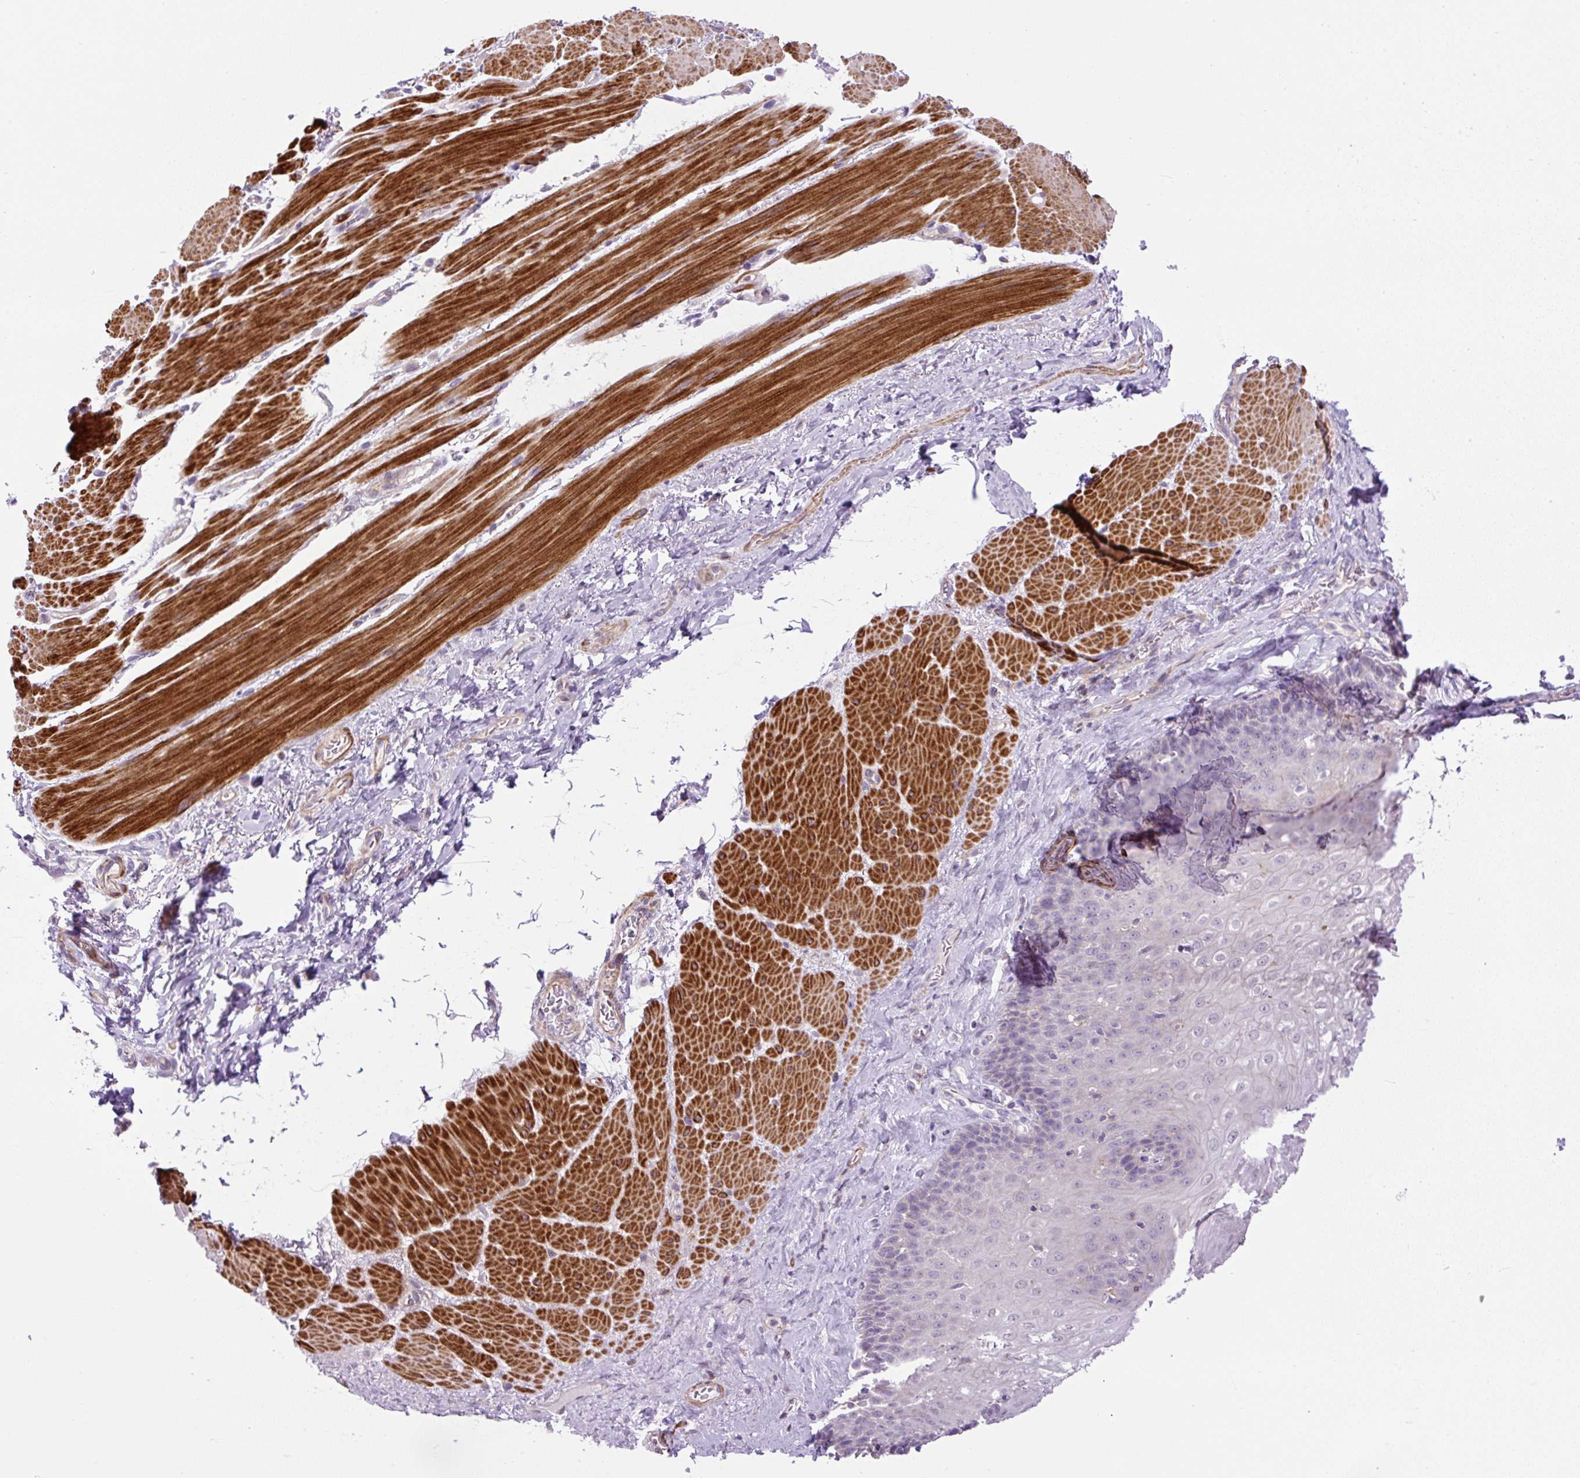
{"staining": {"intensity": "negative", "quantity": "none", "location": "none"}, "tissue": "esophagus", "cell_type": "Squamous epithelial cells", "image_type": "normal", "snomed": [{"axis": "morphology", "description": "Normal tissue, NOS"}, {"axis": "topography", "description": "Esophagus"}], "caption": "Immunohistochemistry (IHC) photomicrograph of unremarkable esophagus stained for a protein (brown), which exhibits no positivity in squamous epithelial cells.", "gene": "ZNF197", "patient": {"sex": "female", "age": 66}}